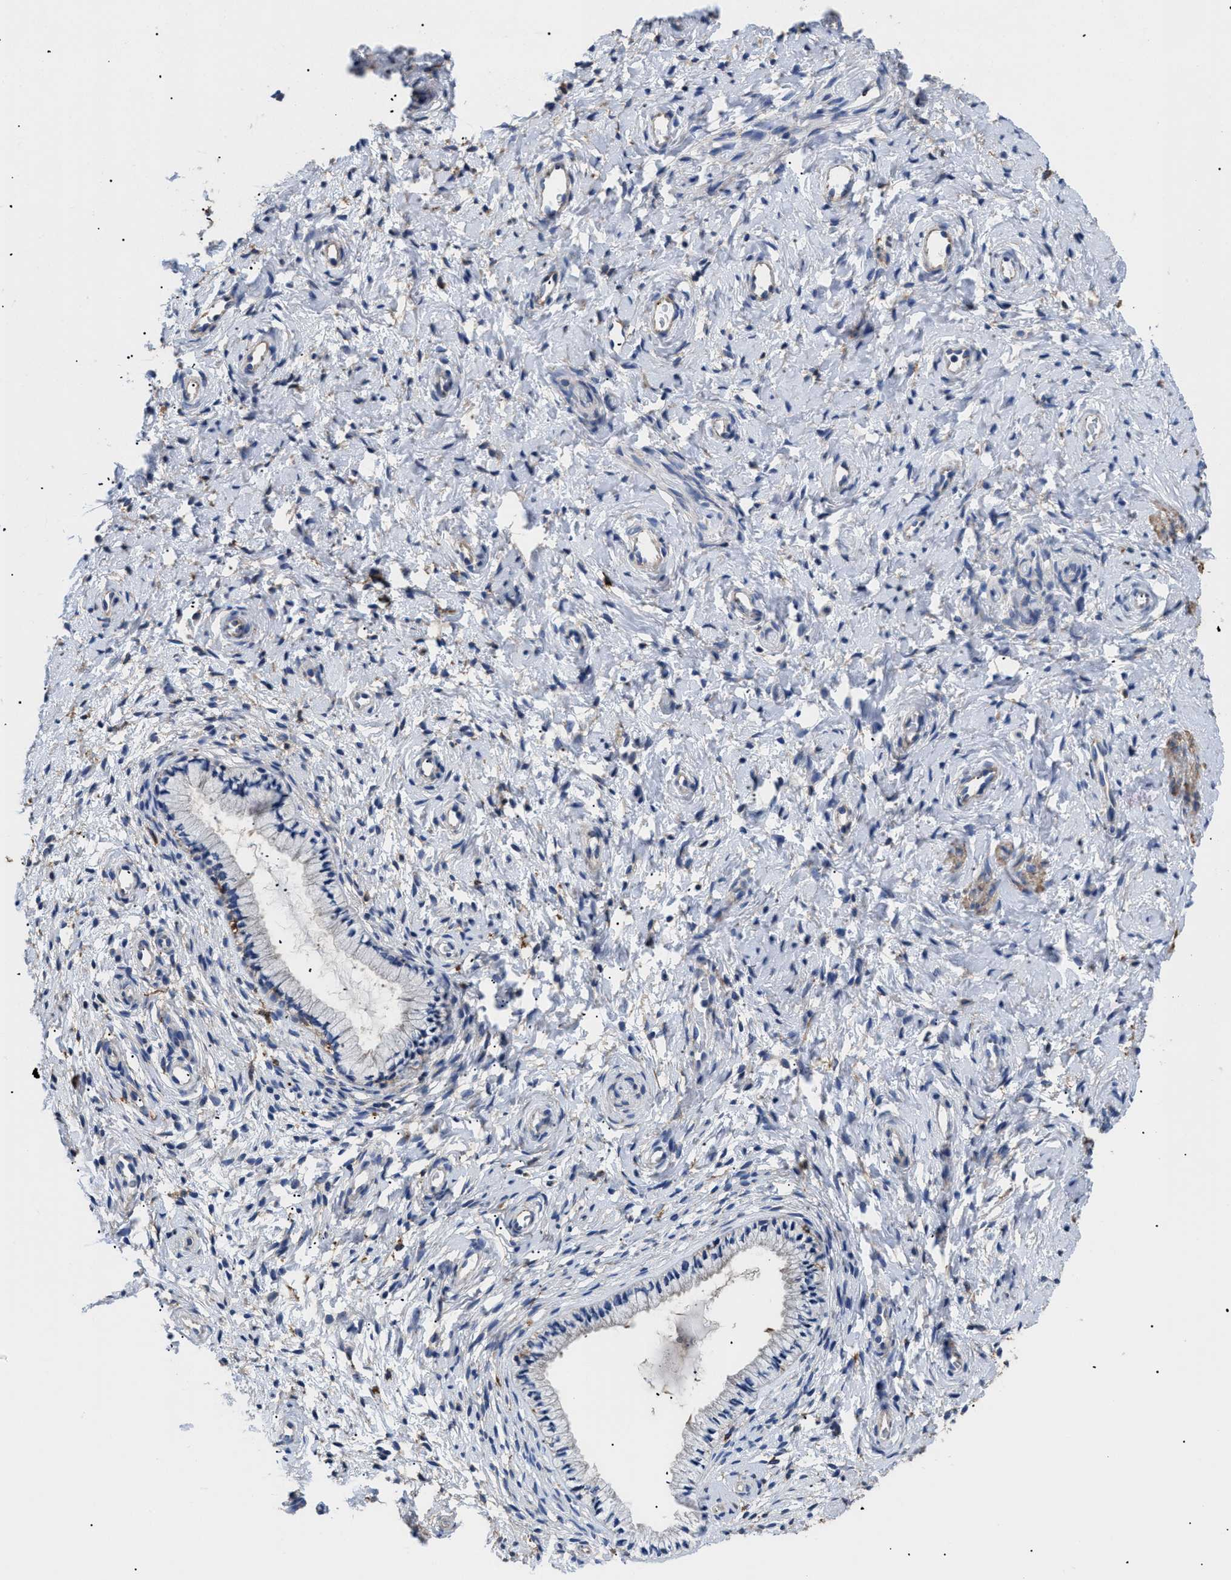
{"staining": {"intensity": "negative", "quantity": "none", "location": "none"}, "tissue": "cervix", "cell_type": "Glandular cells", "image_type": "normal", "snomed": [{"axis": "morphology", "description": "Normal tissue, NOS"}, {"axis": "topography", "description": "Cervix"}], "caption": "Immunohistochemical staining of unremarkable cervix reveals no significant positivity in glandular cells.", "gene": "HLA", "patient": {"sex": "female", "age": 72}}